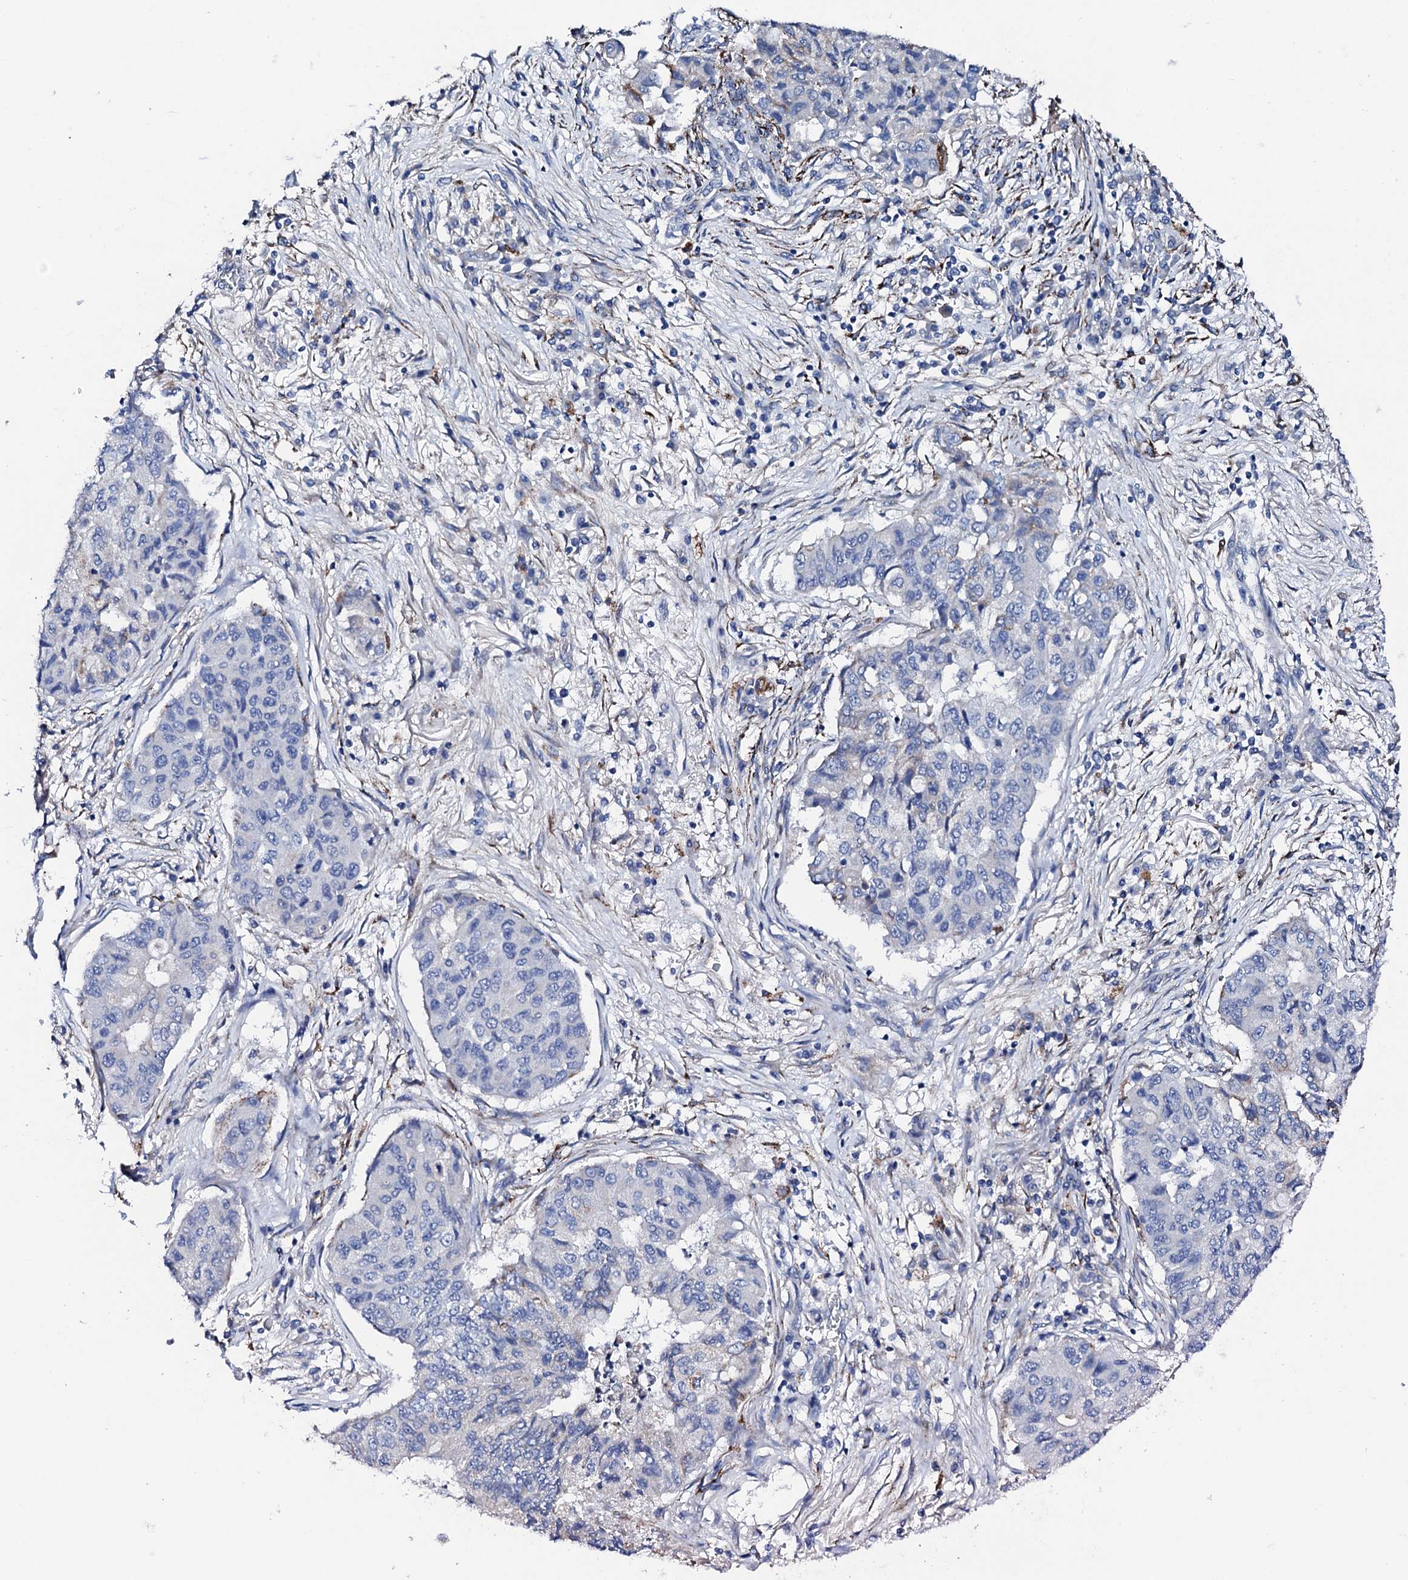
{"staining": {"intensity": "negative", "quantity": "none", "location": "none"}, "tissue": "lung cancer", "cell_type": "Tumor cells", "image_type": "cancer", "snomed": [{"axis": "morphology", "description": "Squamous cell carcinoma, NOS"}, {"axis": "topography", "description": "Lung"}], "caption": "Image shows no significant protein staining in tumor cells of squamous cell carcinoma (lung).", "gene": "KLHL32", "patient": {"sex": "male", "age": 74}}